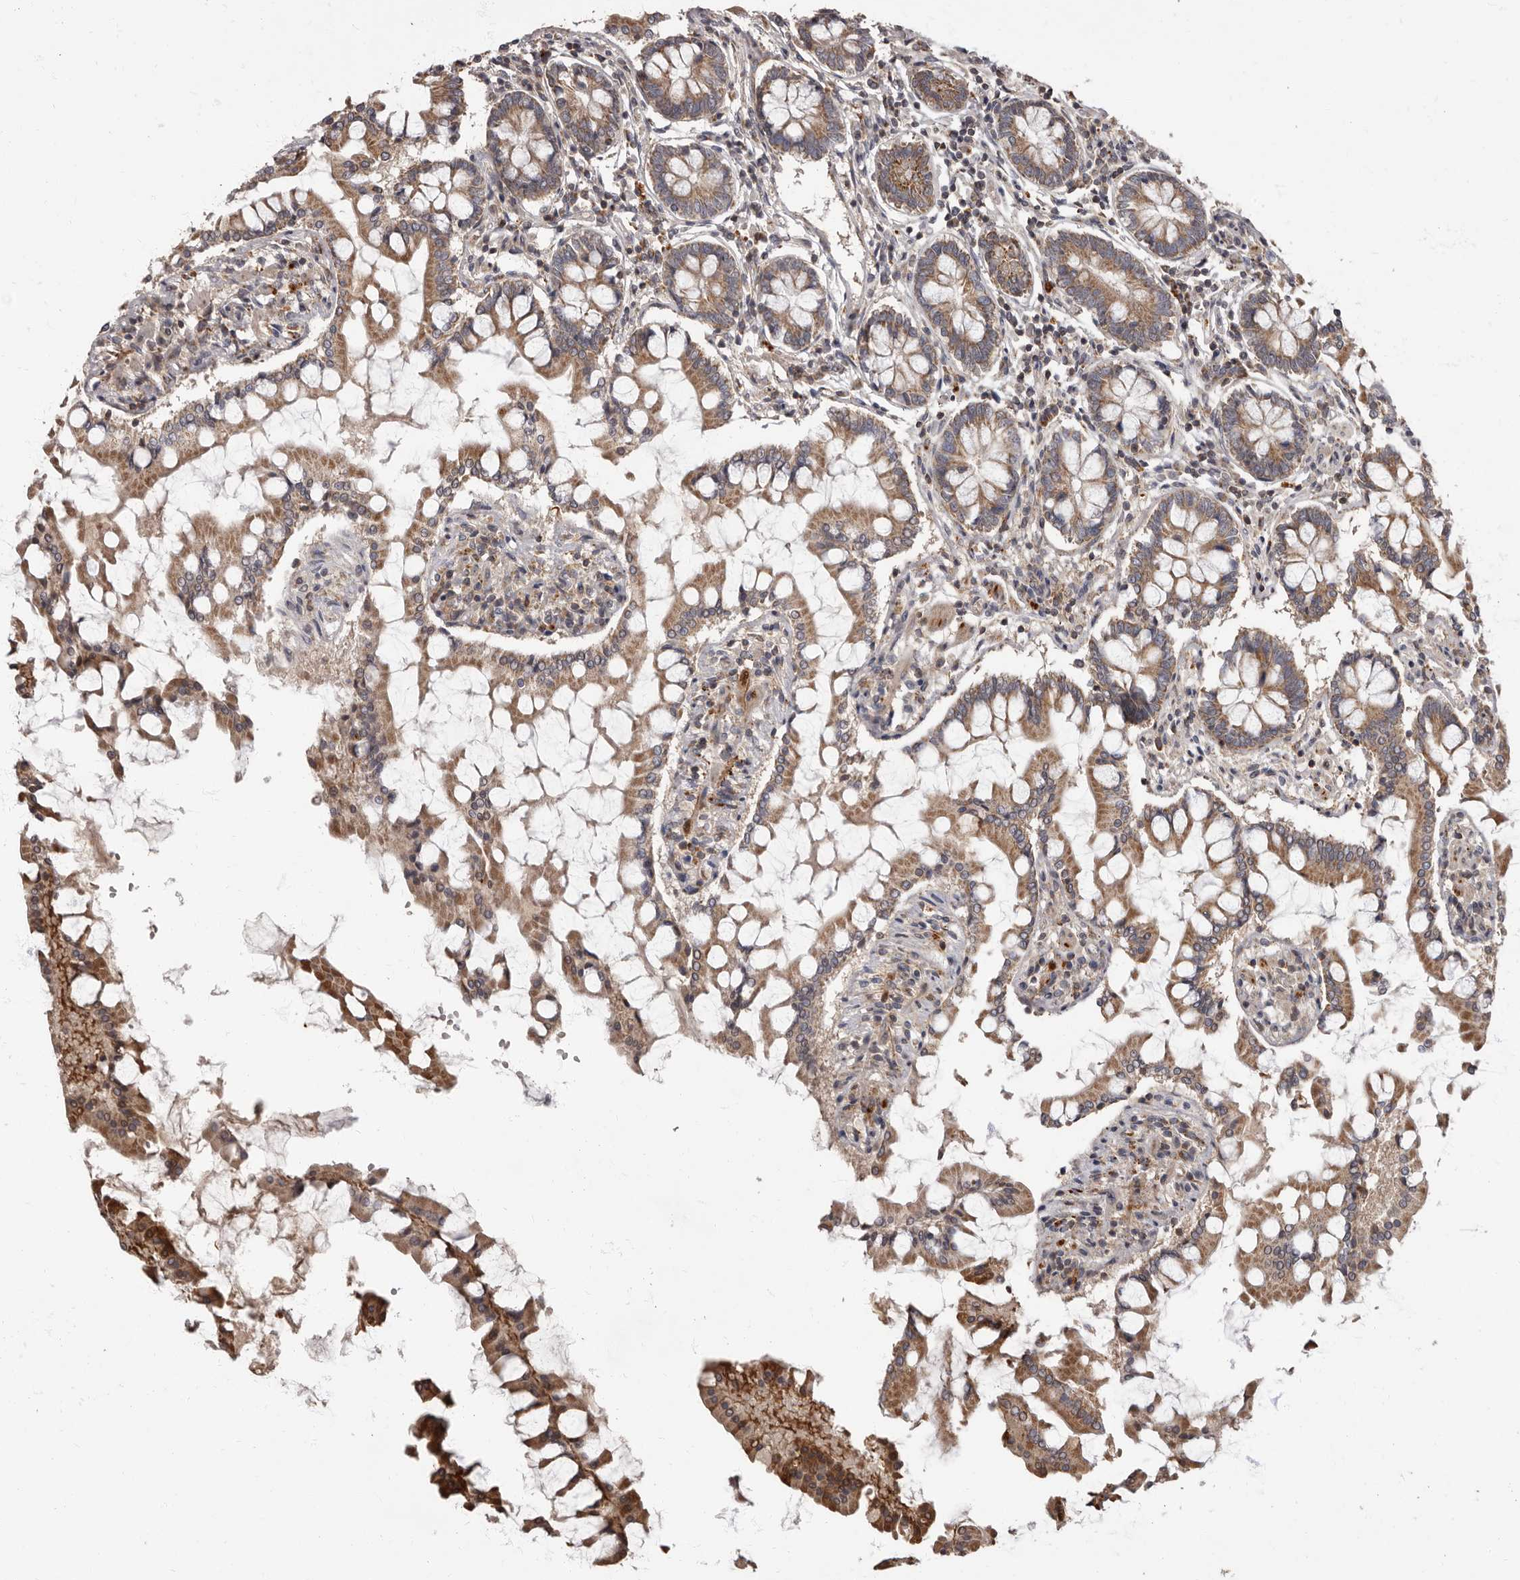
{"staining": {"intensity": "moderate", "quantity": ">75%", "location": "cytoplasmic/membranous"}, "tissue": "small intestine", "cell_type": "Glandular cells", "image_type": "normal", "snomed": [{"axis": "morphology", "description": "Normal tissue, NOS"}, {"axis": "topography", "description": "Small intestine"}], "caption": "Small intestine stained with IHC shows moderate cytoplasmic/membranous expression in about >75% of glandular cells. The protein is shown in brown color, while the nuclei are stained blue.", "gene": "ADCY2", "patient": {"sex": "male", "age": 41}}